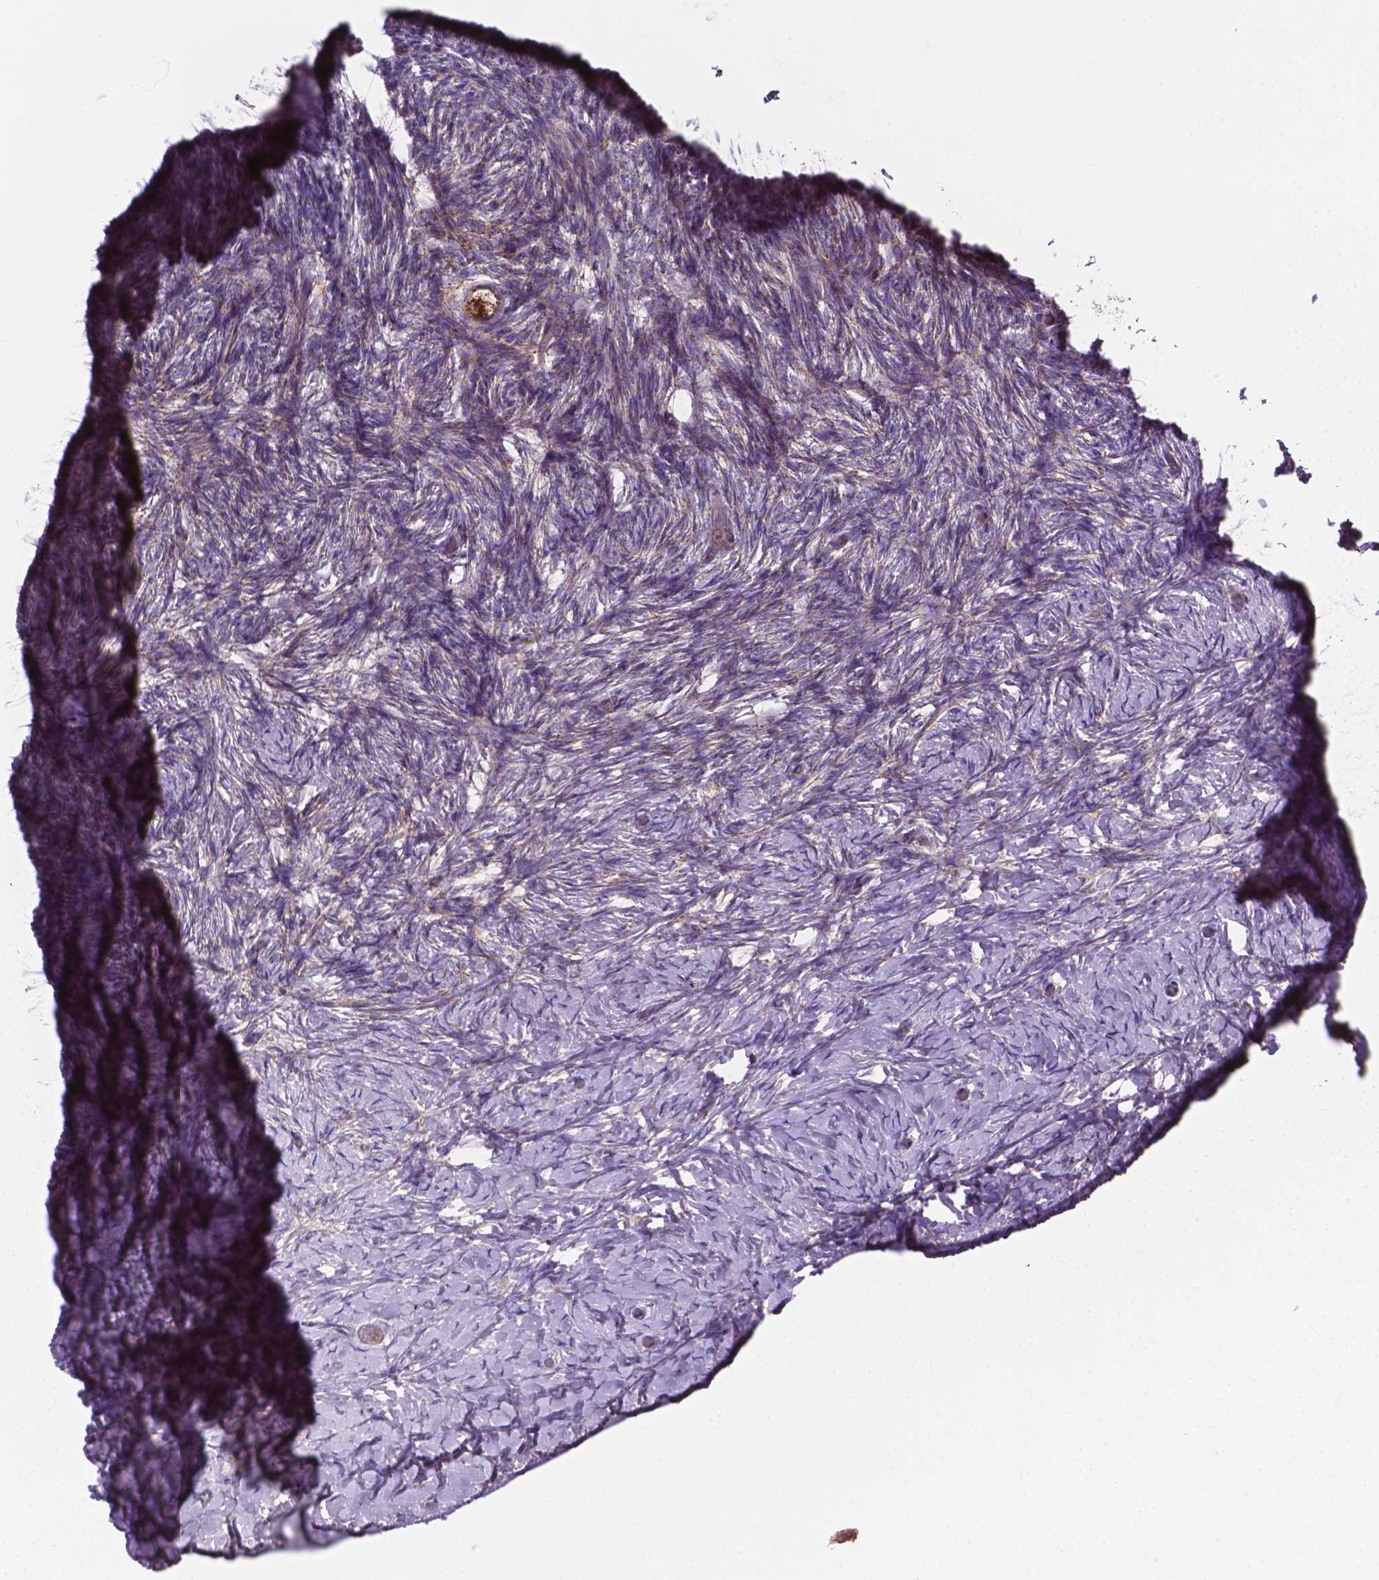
{"staining": {"intensity": "weak", "quantity": "25%-75%", "location": "cytoplasmic/membranous"}, "tissue": "ovary", "cell_type": "Ovarian stroma cells", "image_type": "normal", "snomed": [{"axis": "morphology", "description": "Normal tissue, NOS"}, {"axis": "topography", "description": "Ovary"}], "caption": "Protein staining demonstrates weak cytoplasmic/membranous expression in about 25%-75% of ovarian stroma cells in benign ovary.", "gene": "PIBF1", "patient": {"sex": "female", "age": 39}}